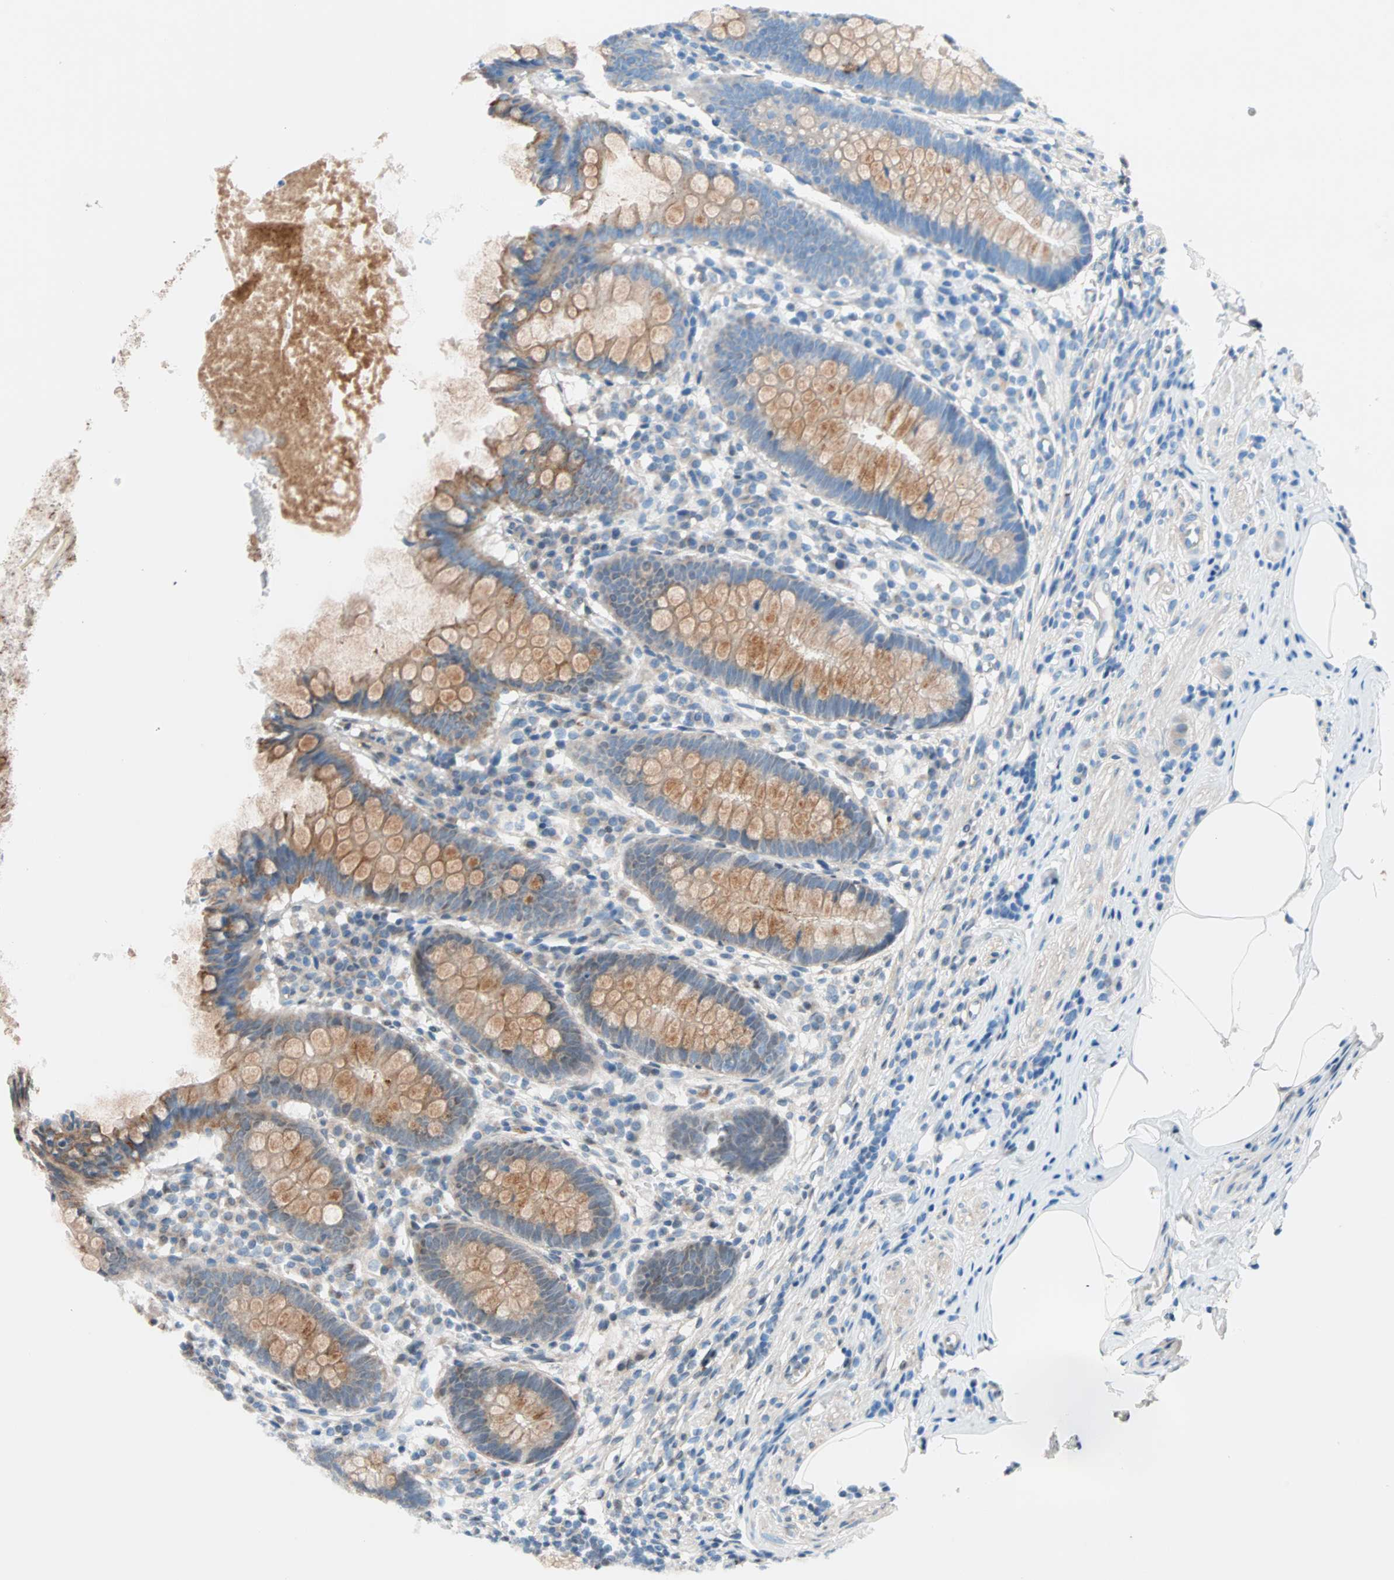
{"staining": {"intensity": "strong", "quantity": "25%-75%", "location": "cytoplasmic/membranous"}, "tissue": "appendix", "cell_type": "Glandular cells", "image_type": "normal", "snomed": [{"axis": "morphology", "description": "Normal tissue, NOS"}, {"axis": "topography", "description": "Appendix"}], "caption": "Normal appendix reveals strong cytoplasmic/membranous staining in about 25%-75% of glandular cells.", "gene": "HECW1", "patient": {"sex": "female", "age": 50}}